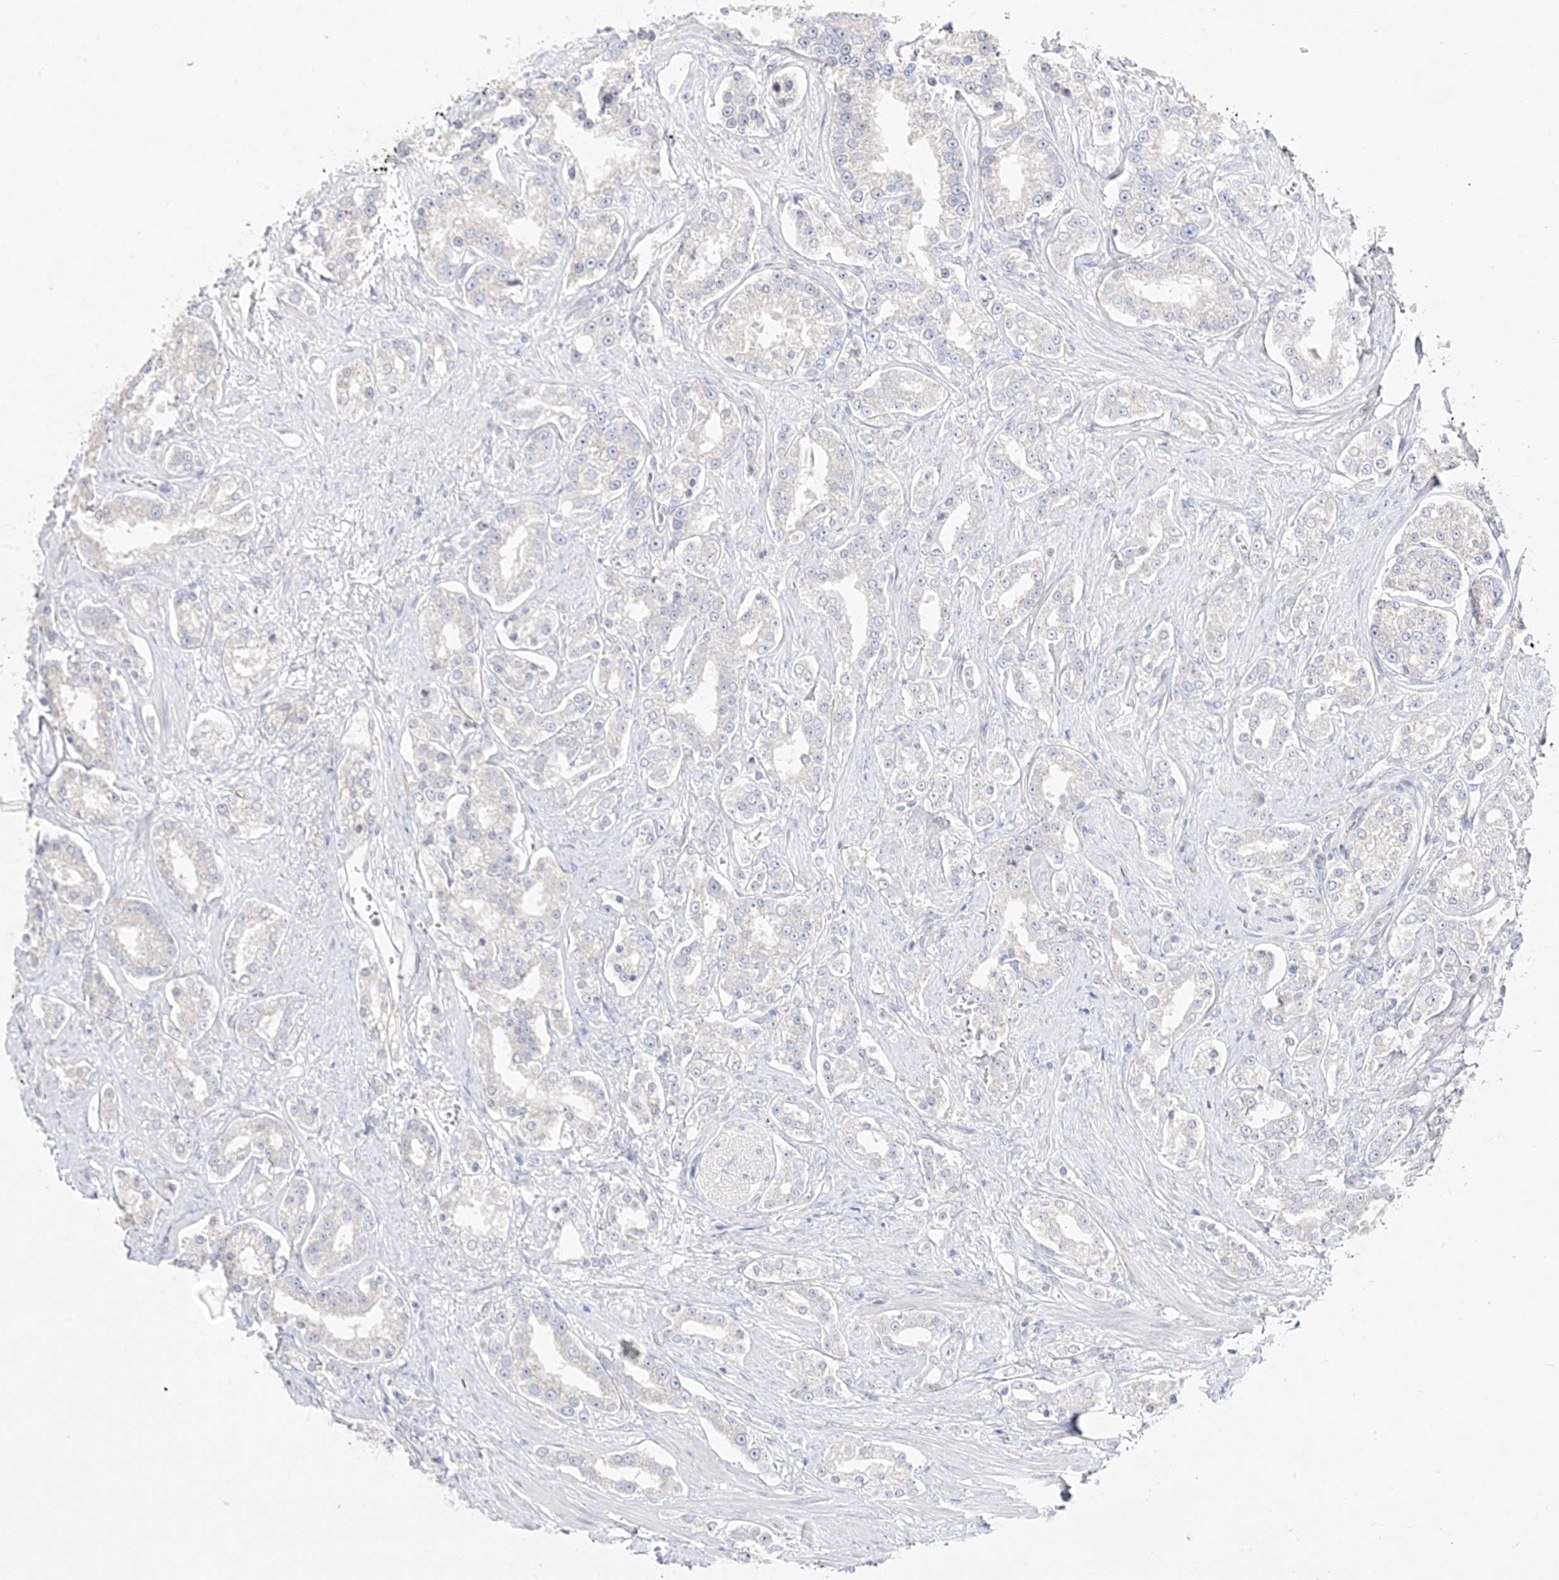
{"staining": {"intensity": "negative", "quantity": "none", "location": "none"}, "tissue": "prostate cancer", "cell_type": "Tumor cells", "image_type": "cancer", "snomed": [{"axis": "morphology", "description": "Normal tissue, NOS"}, {"axis": "morphology", "description": "Adenocarcinoma, High grade"}, {"axis": "topography", "description": "Prostate"}], "caption": "Tumor cells are negative for brown protein staining in high-grade adenocarcinoma (prostate).", "gene": "TRANK1", "patient": {"sex": "male", "age": 83}}